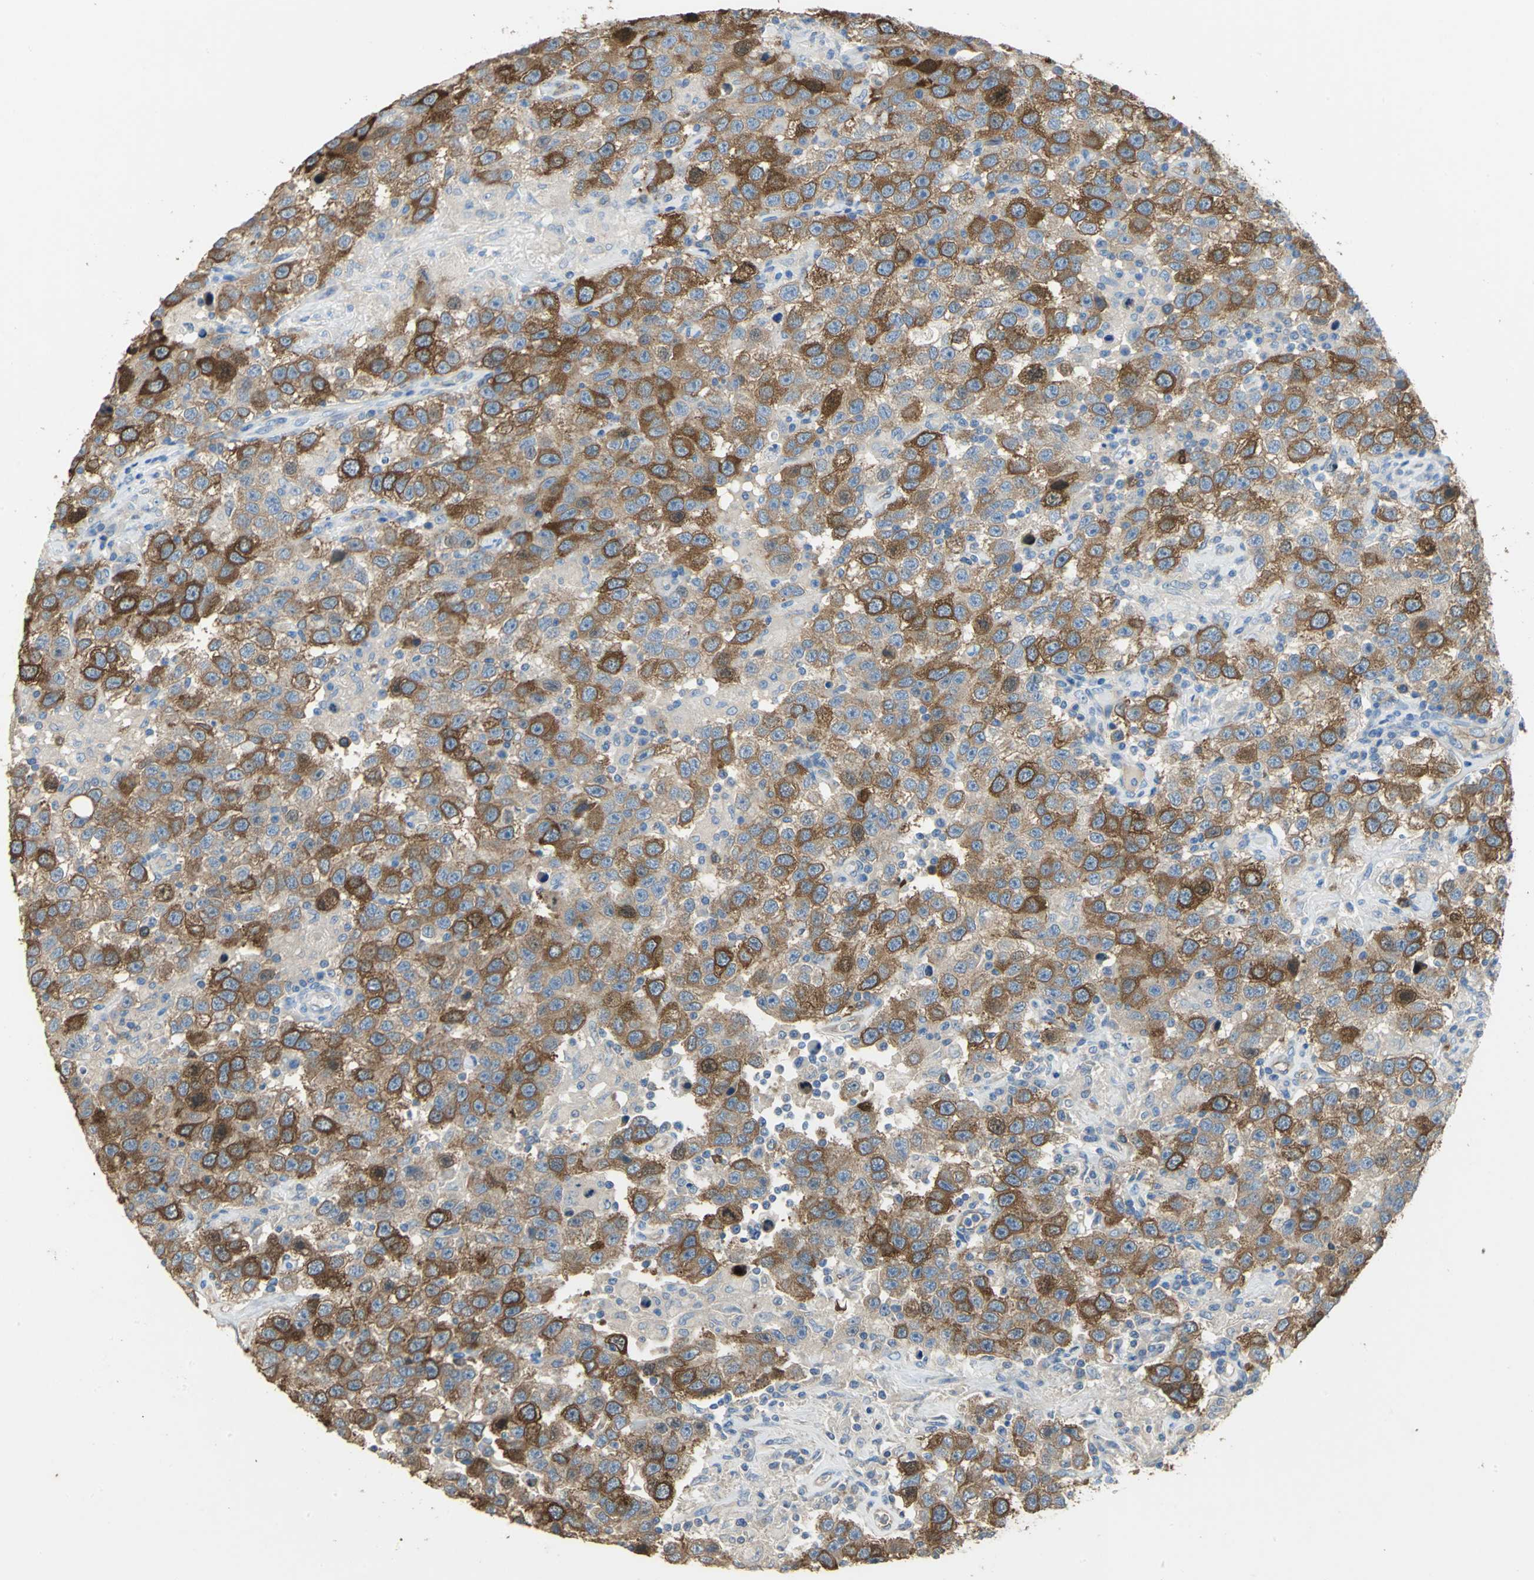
{"staining": {"intensity": "strong", "quantity": ">75%", "location": "cytoplasmic/membranous"}, "tissue": "testis cancer", "cell_type": "Tumor cells", "image_type": "cancer", "snomed": [{"axis": "morphology", "description": "Seminoma, NOS"}, {"axis": "topography", "description": "Testis"}], "caption": "Brown immunohistochemical staining in testis seminoma shows strong cytoplasmic/membranous positivity in approximately >75% of tumor cells. Nuclei are stained in blue.", "gene": "DLGAP5", "patient": {"sex": "male", "age": 41}}